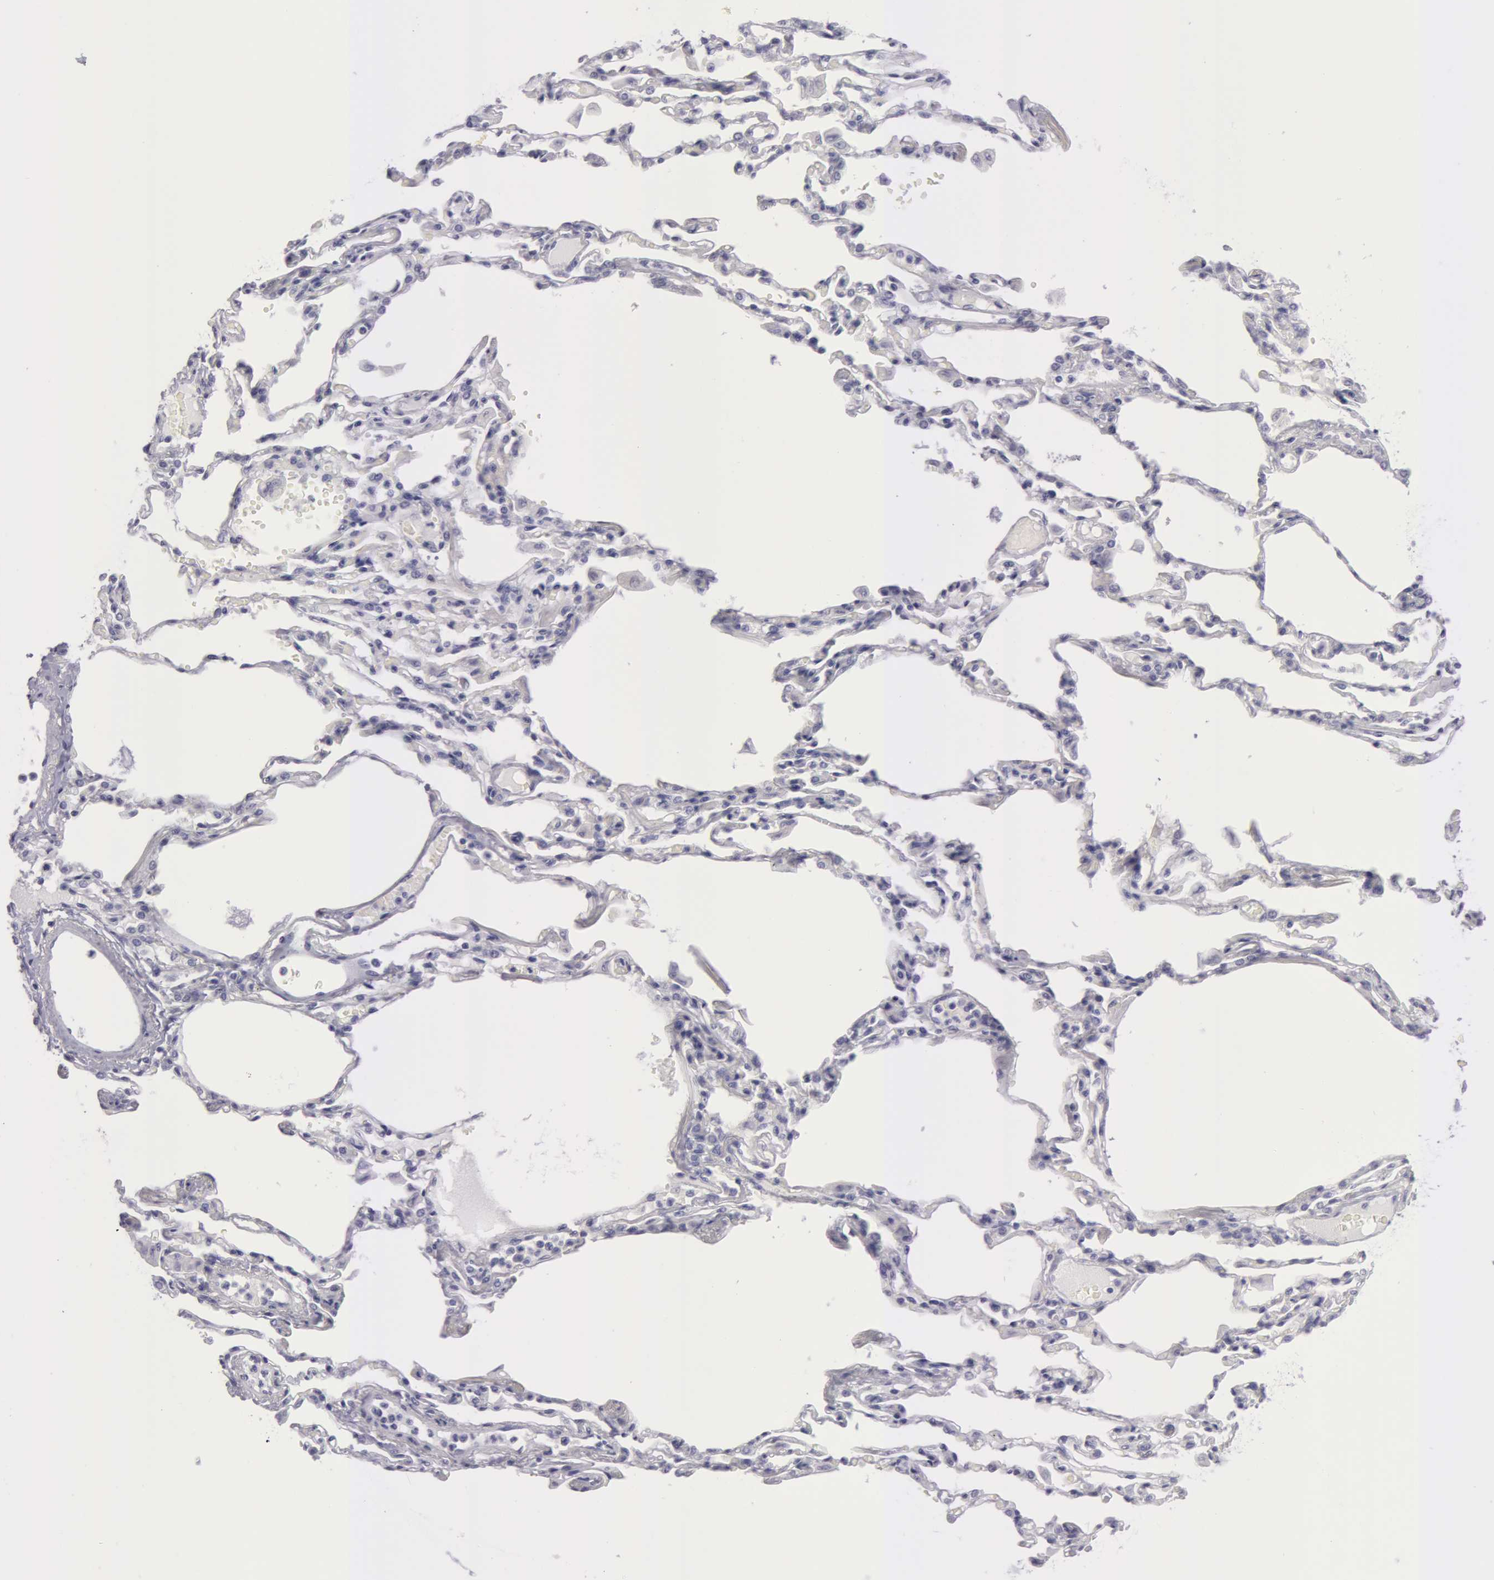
{"staining": {"intensity": "negative", "quantity": "none", "location": "none"}, "tissue": "bronchus", "cell_type": "Respiratory epithelial cells", "image_type": "normal", "snomed": [{"axis": "morphology", "description": "Normal tissue, NOS"}, {"axis": "topography", "description": "Cartilage tissue"}, {"axis": "topography", "description": "Bronchus"}, {"axis": "topography", "description": "Lung"}, {"axis": "topography", "description": "Peripheral nerve tissue"}], "caption": "An immunohistochemistry (IHC) histopathology image of benign bronchus is shown. There is no staining in respiratory epithelial cells of bronchus. The staining was performed using DAB (3,3'-diaminobenzidine) to visualize the protein expression in brown, while the nuclei were stained in blue with hematoxylin (Magnification: 20x).", "gene": "AMACR", "patient": {"sex": "female", "age": 49}}